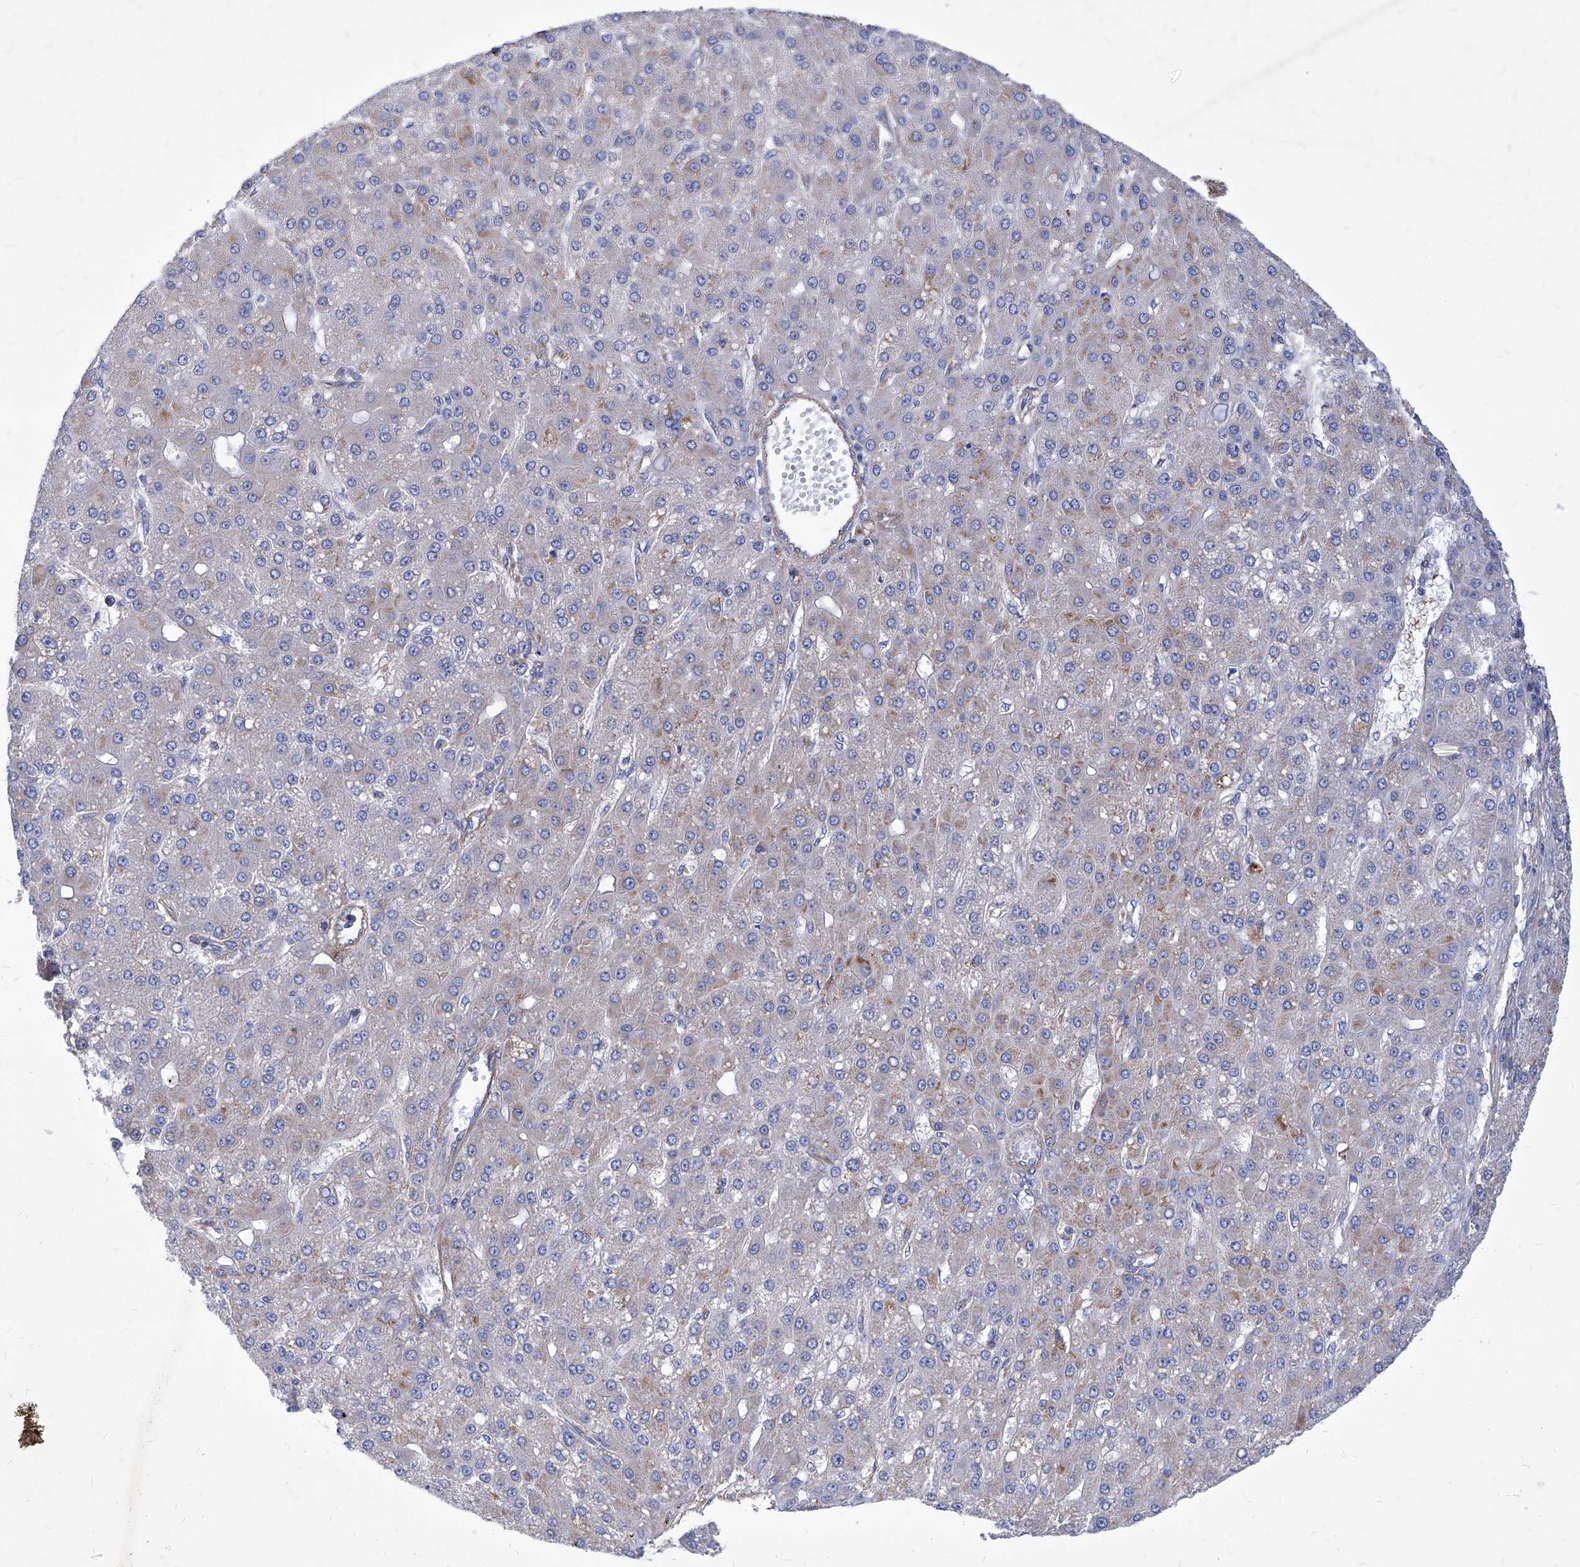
{"staining": {"intensity": "weak", "quantity": "<25%", "location": "cytoplasmic/membranous"}, "tissue": "liver cancer", "cell_type": "Tumor cells", "image_type": "cancer", "snomed": [{"axis": "morphology", "description": "Carcinoma, Hepatocellular, NOS"}, {"axis": "topography", "description": "Liver"}], "caption": "The immunohistochemistry (IHC) micrograph has no significant positivity in tumor cells of liver hepatocellular carcinoma tissue.", "gene": "HRNR", "patient": {"sex": "male", "age": 67}}